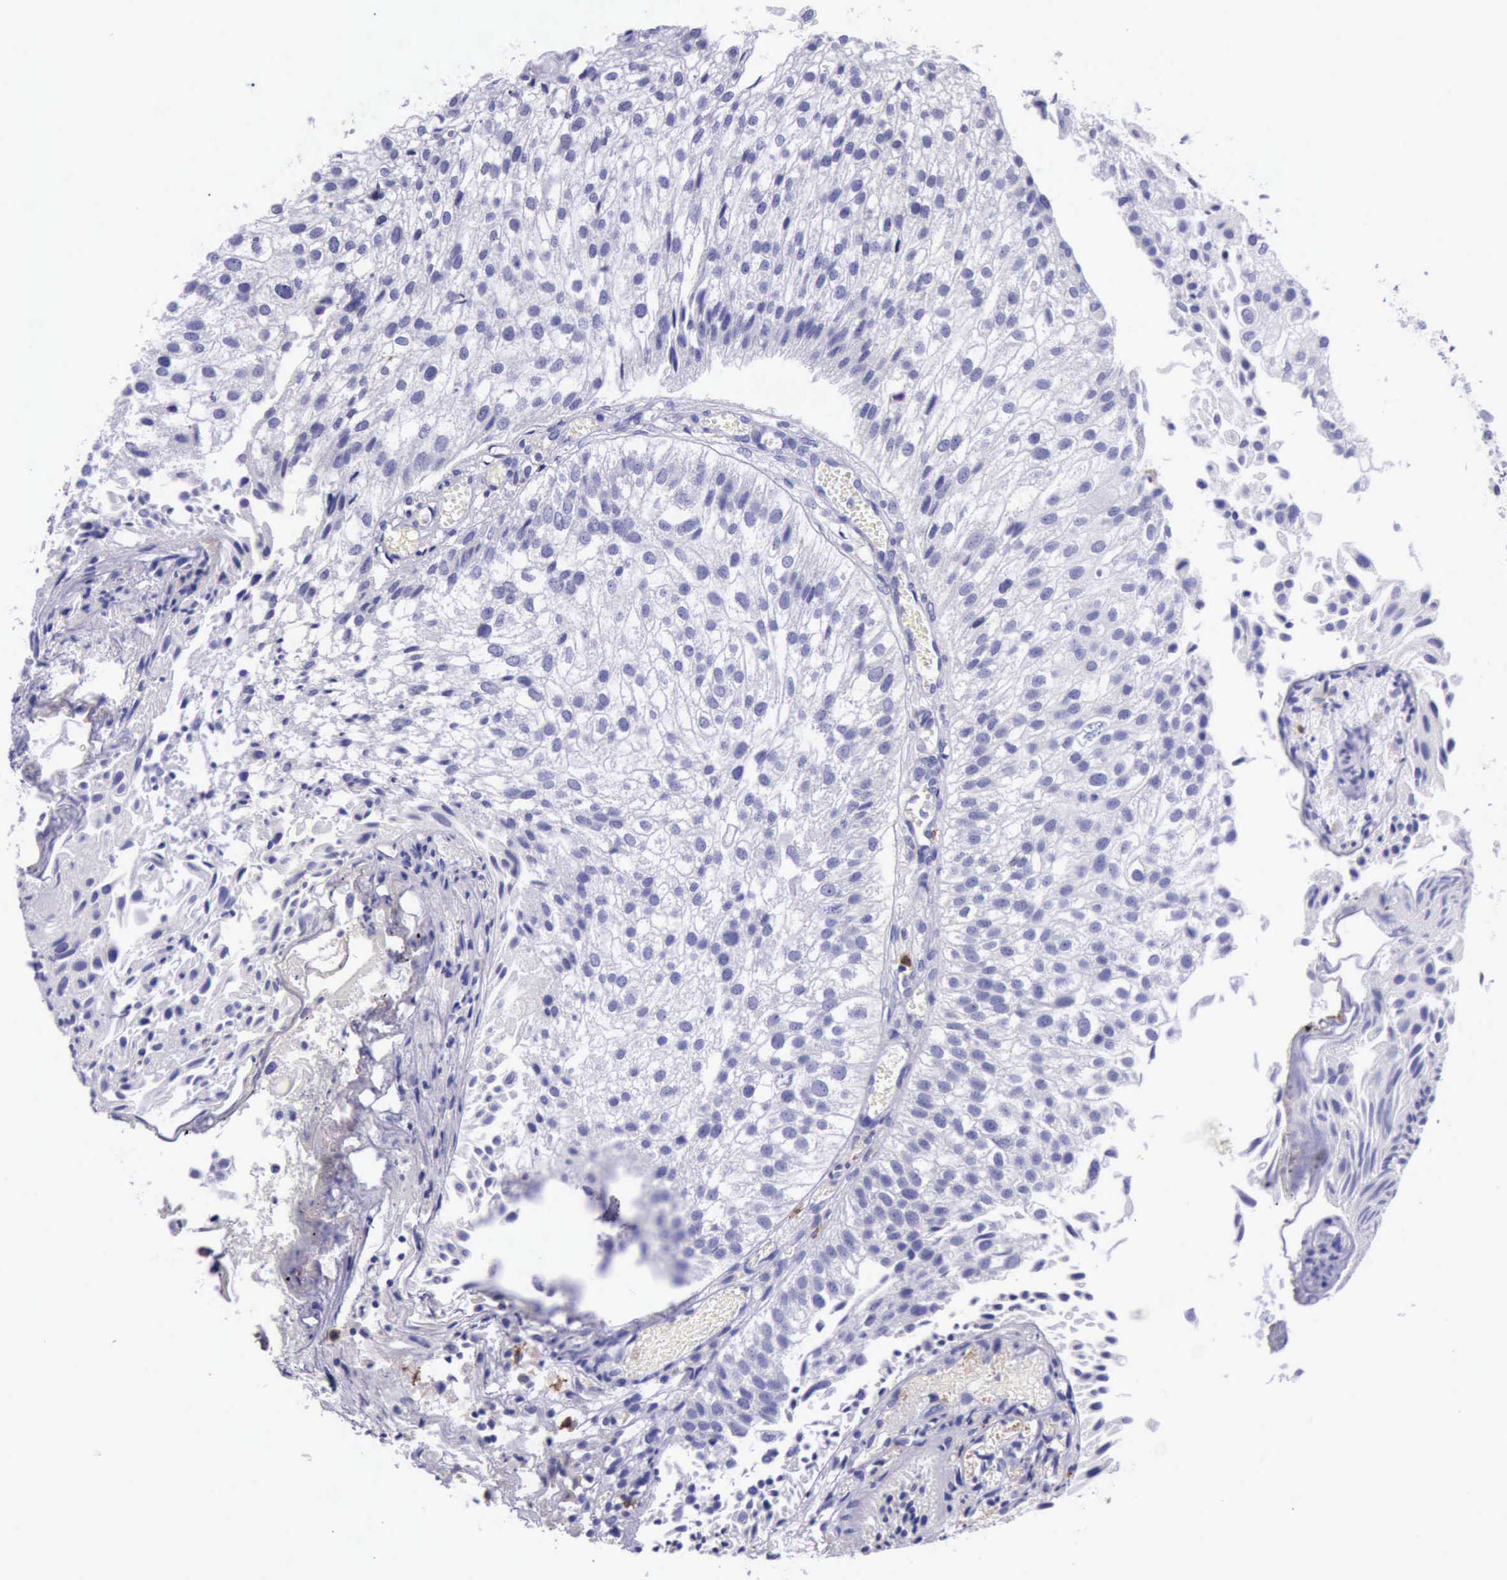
{"staining": {"intensity": "negative", "quantity": "none", "location": "none"}, "tissue": "urothelial cancer", "cell_type": "Tumor cells", "image_type": "cancer", "snomed": [{"axis": "morphology", "description": "Urothelial carcinoma, Low grade"}, {"axis": "topography", "description": "Urinary bladder"}], "caption": "Urothelial cancer stained for a protein using IHC reveals no positivity tumor cells.", "gene": "BTK", "patient": {"sex": "female", "age": 89}}